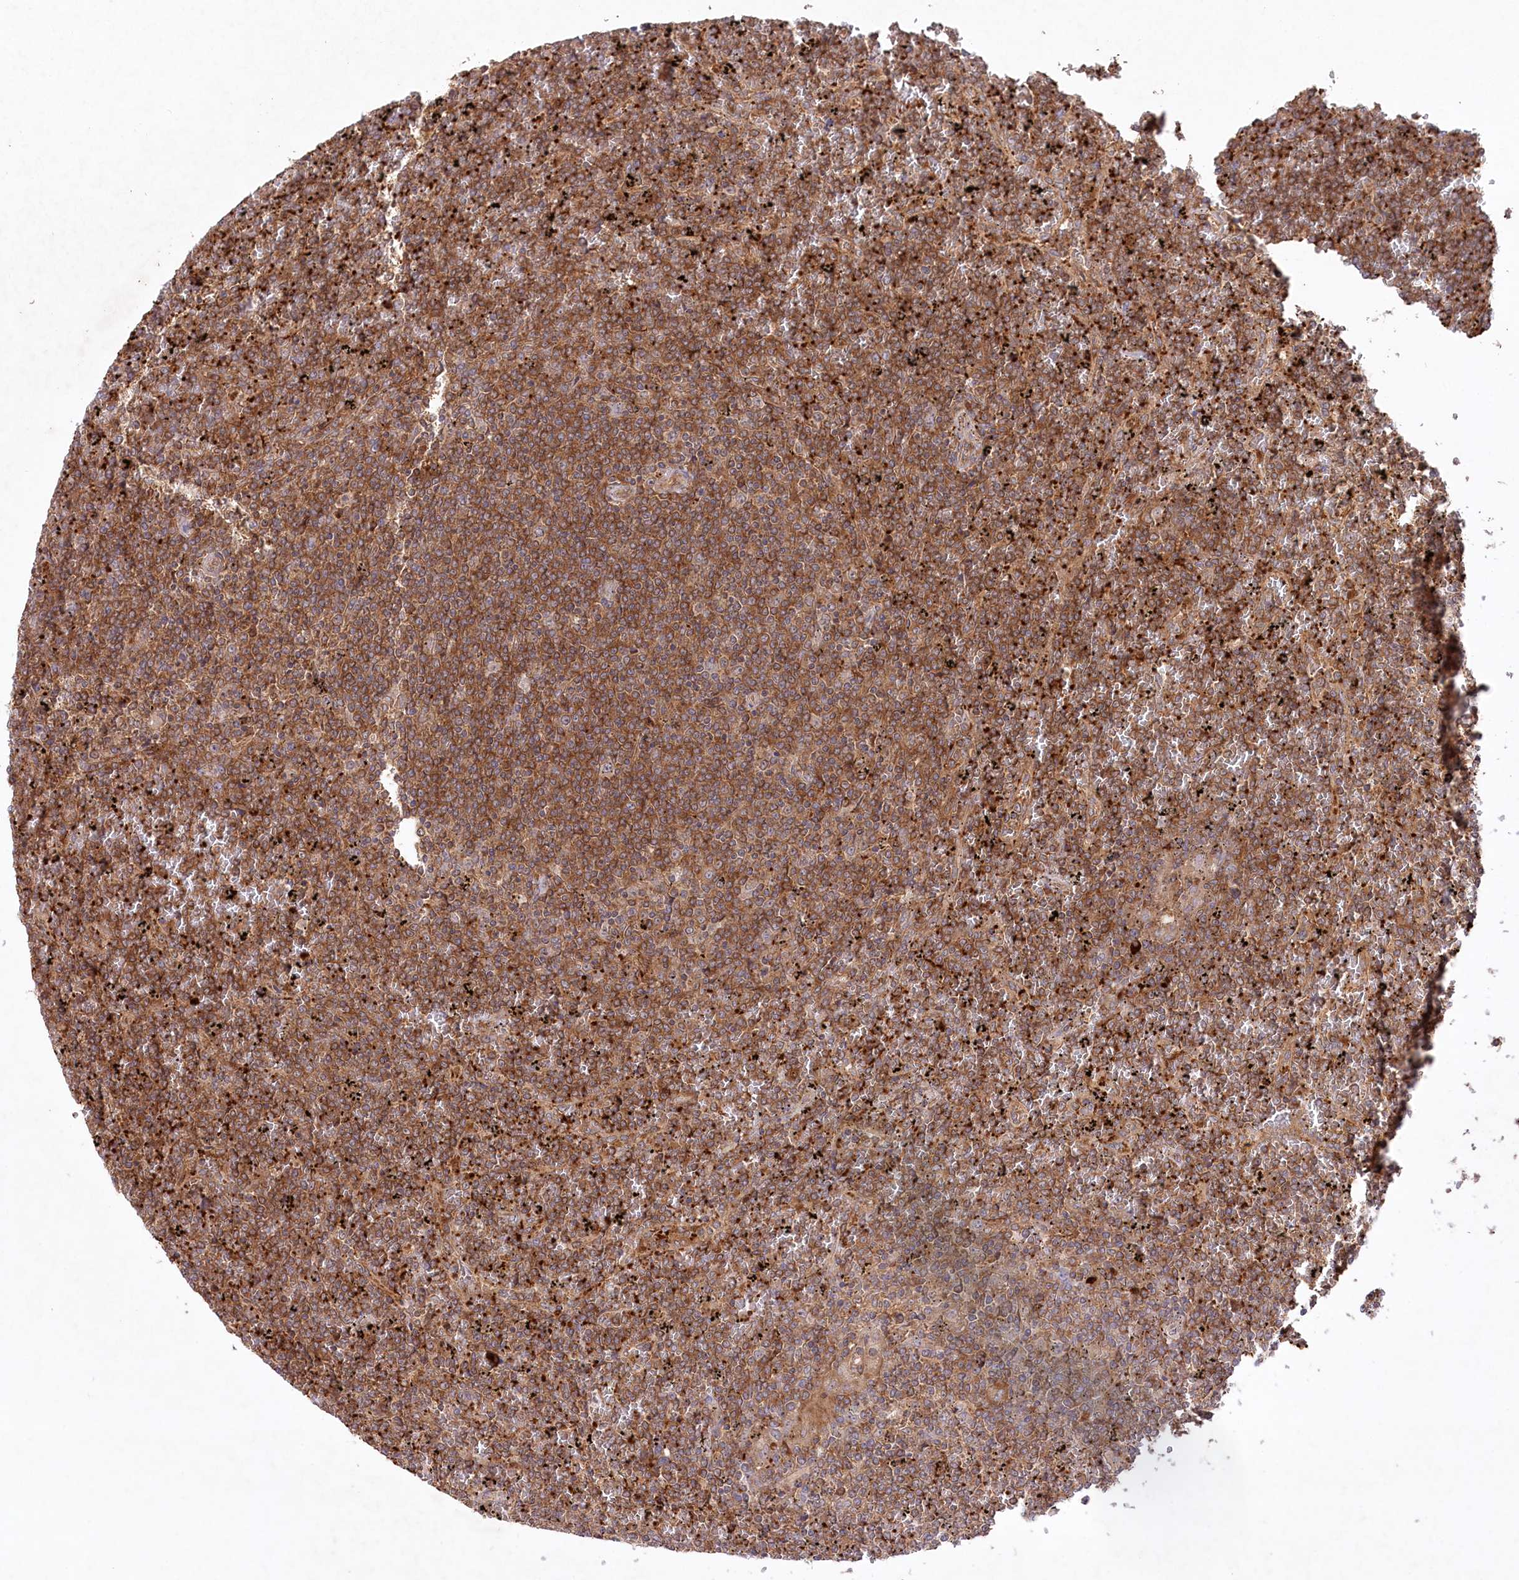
{"staining": {"intensity": "moderate", "quantity": ">75%", "location": "cytoplasmic/membranous"}, "tissue": "lymphoma", "cell_type": "Tumor cells", "image_type": "cancer", "snomed": [{"axis": "morphology", "description": "Malignant lymphoma, non-Hodgkin's type, Low grade"}, {"axis": "topography", "description": "Spleen"}], "caption": "Lymphoma tissue demonstrates moderate cytoplasmic/membranous expression in approximately >75% of tumor cells, visualized by immunohistochemistry. (Stains: DAB (3,3'-diaminobenzidine) in brown, nuclei in blue, Microscopy: brightfield microscopy at high magnification).", "gene": "PPP1R21", "patient": {"sex": "female", "age": 19}}